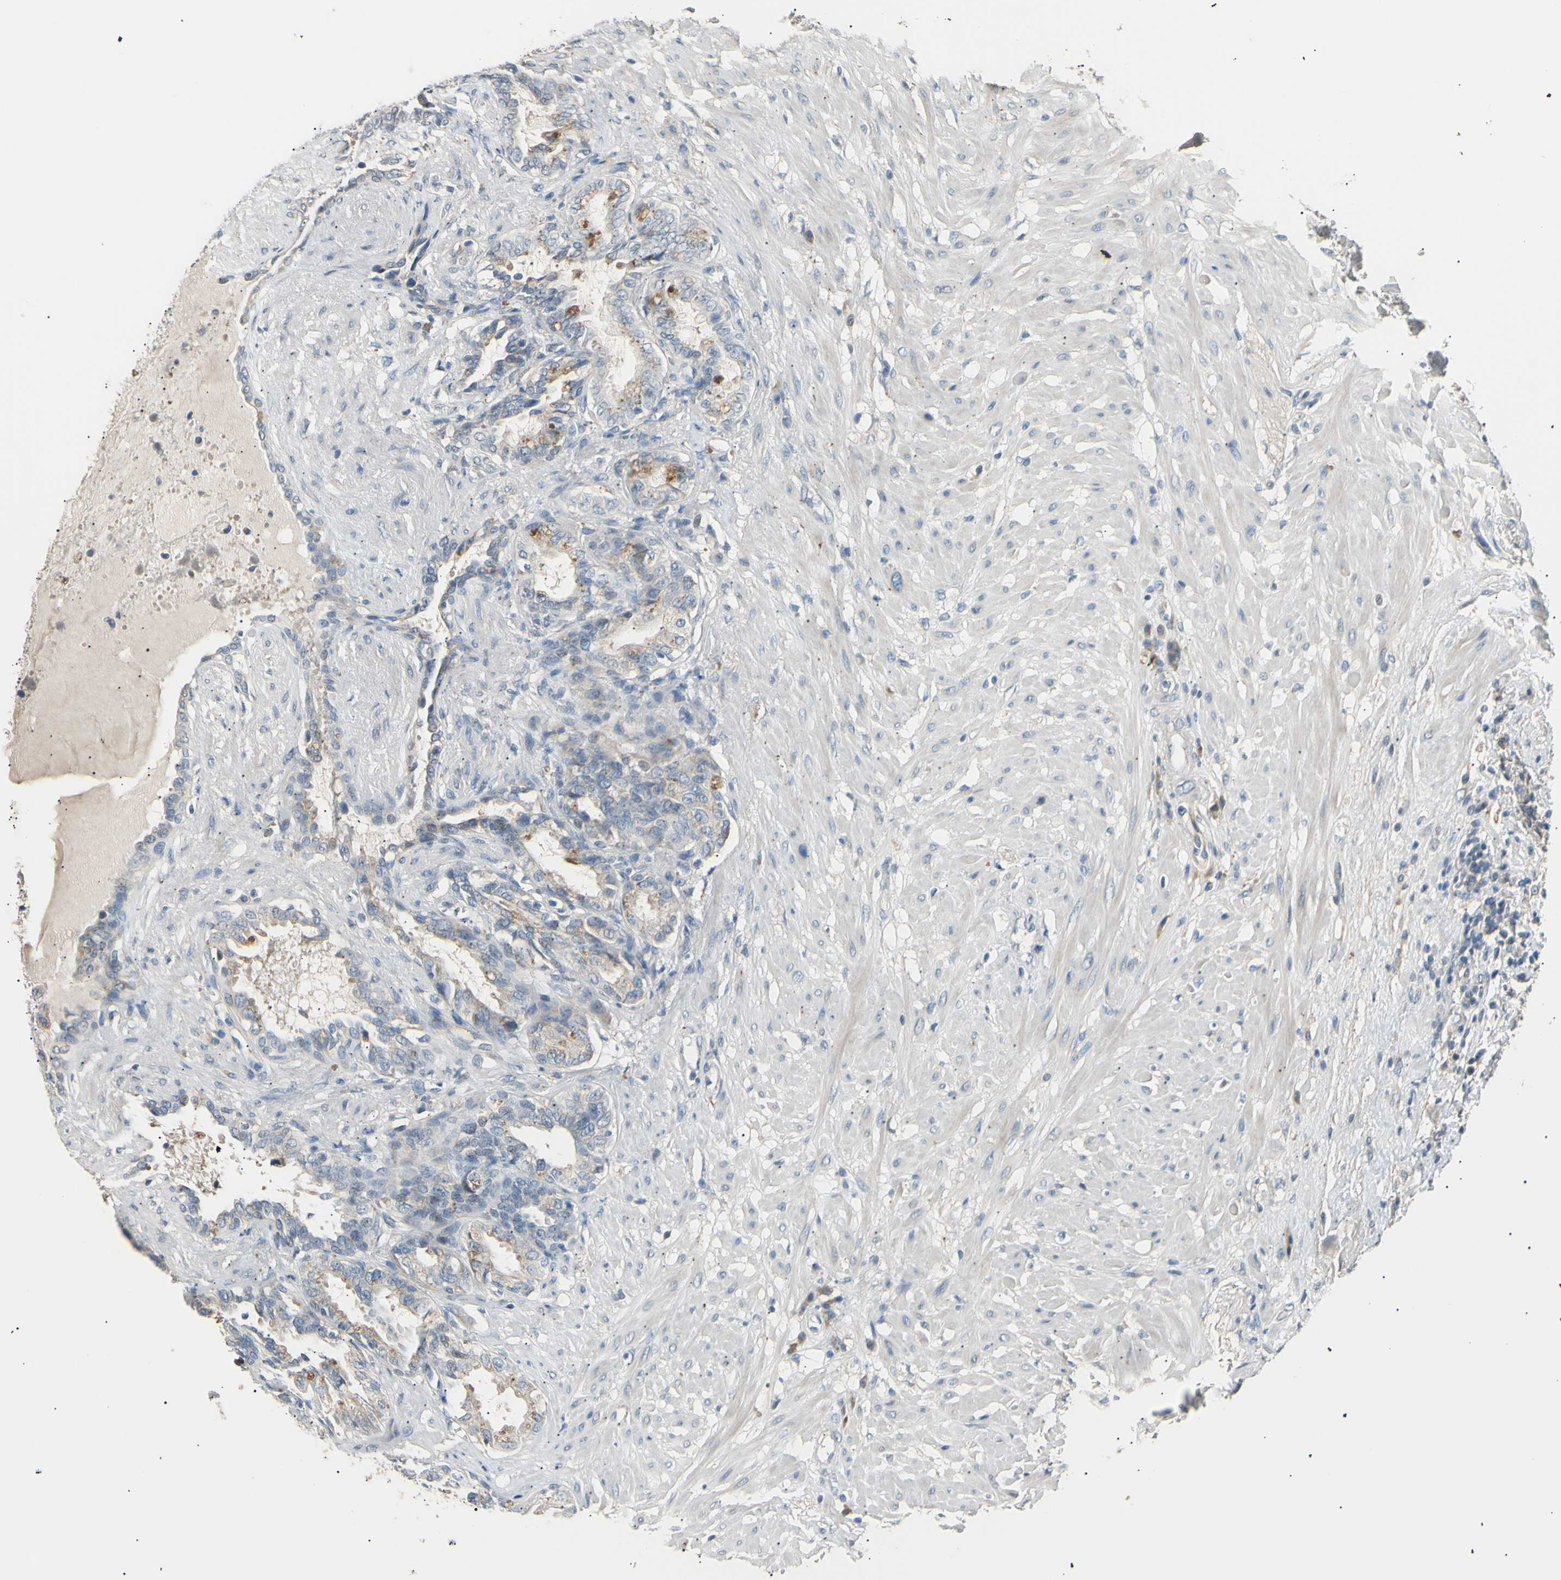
{"staining": {"intensity": "moderate", "quantity": "<25%", "location": "cytoplasmic/membranous"}, "tissue": "seminal vesicle", "cell_type": "Glandular cells", "image_type": "normal", "snomed": [{"axis": "morphology", "description": "Normal tissue, NOS"}, {"axis": "topography", "description": "Seminal veicle"}], "caption": "Immunohistochemical staining of unremarkable seminal vesicle reveals <25% levels of moderate cytoplasmic/membranous protein positivity in about <25% of glandular cells.", "gene": "LDLR", "patient": {"sex": "male", "age": 61}}